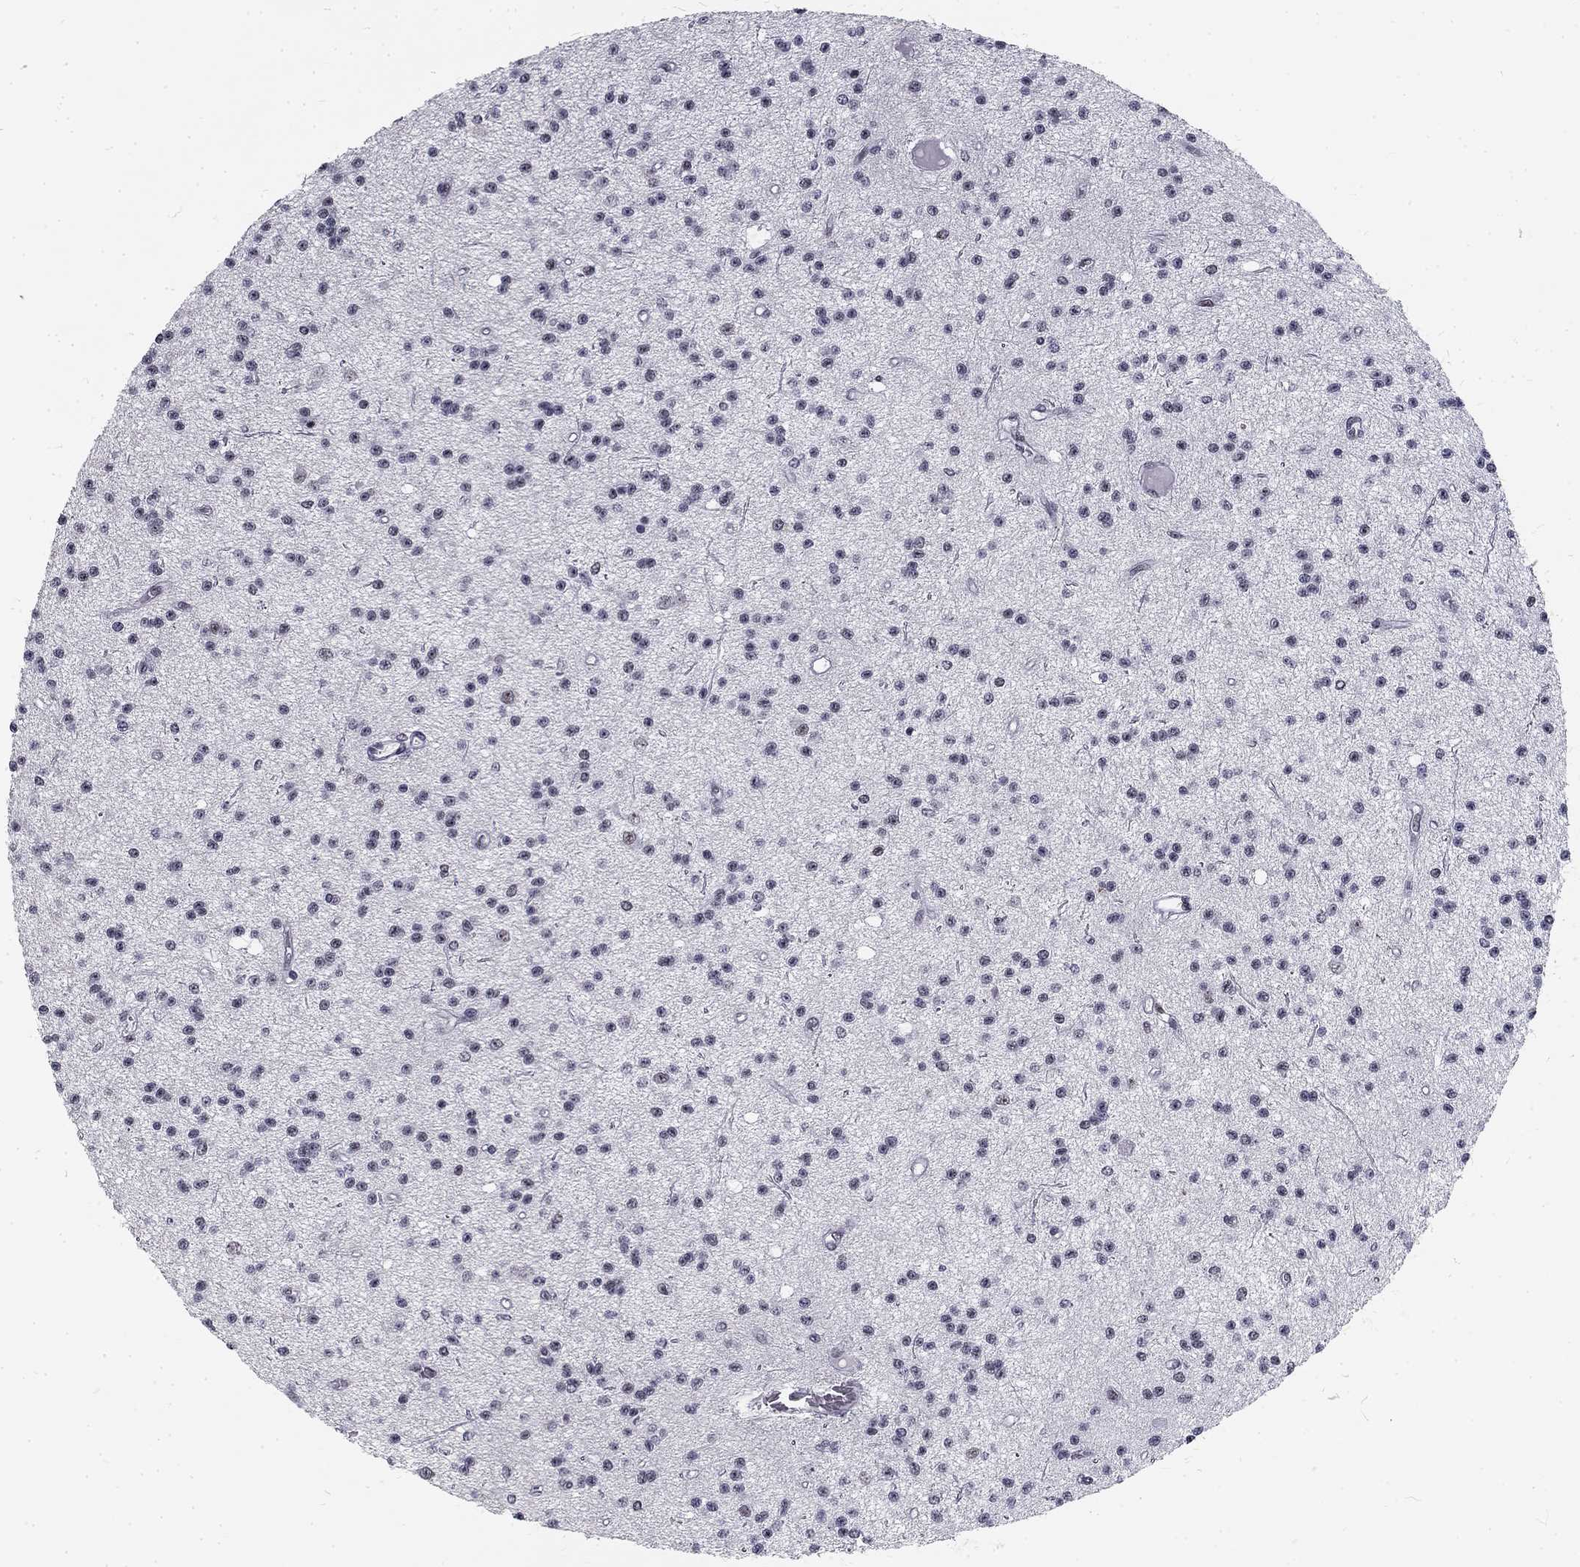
{"staining": {"intensity": "negative", "quantity": "none", "location": "none"}, "tissue": "glioma", "cell_type": "Tumor cells", "image_type": "cancer", "snomed": [{"axis": "morphology", "description": "Glioma, malignant, Low grade"}, {"axis": "topography", "description": "Brain"}], "caption": "DAB (3,3'-diaminobenzidine) immunohistochemical staining of human malignant low-grade glioma reveals no significant expression in tumor cells. (DAB IHC, high magnification).", "gene": "SNORC", "patient": {"sex": "male", "age": 27}}